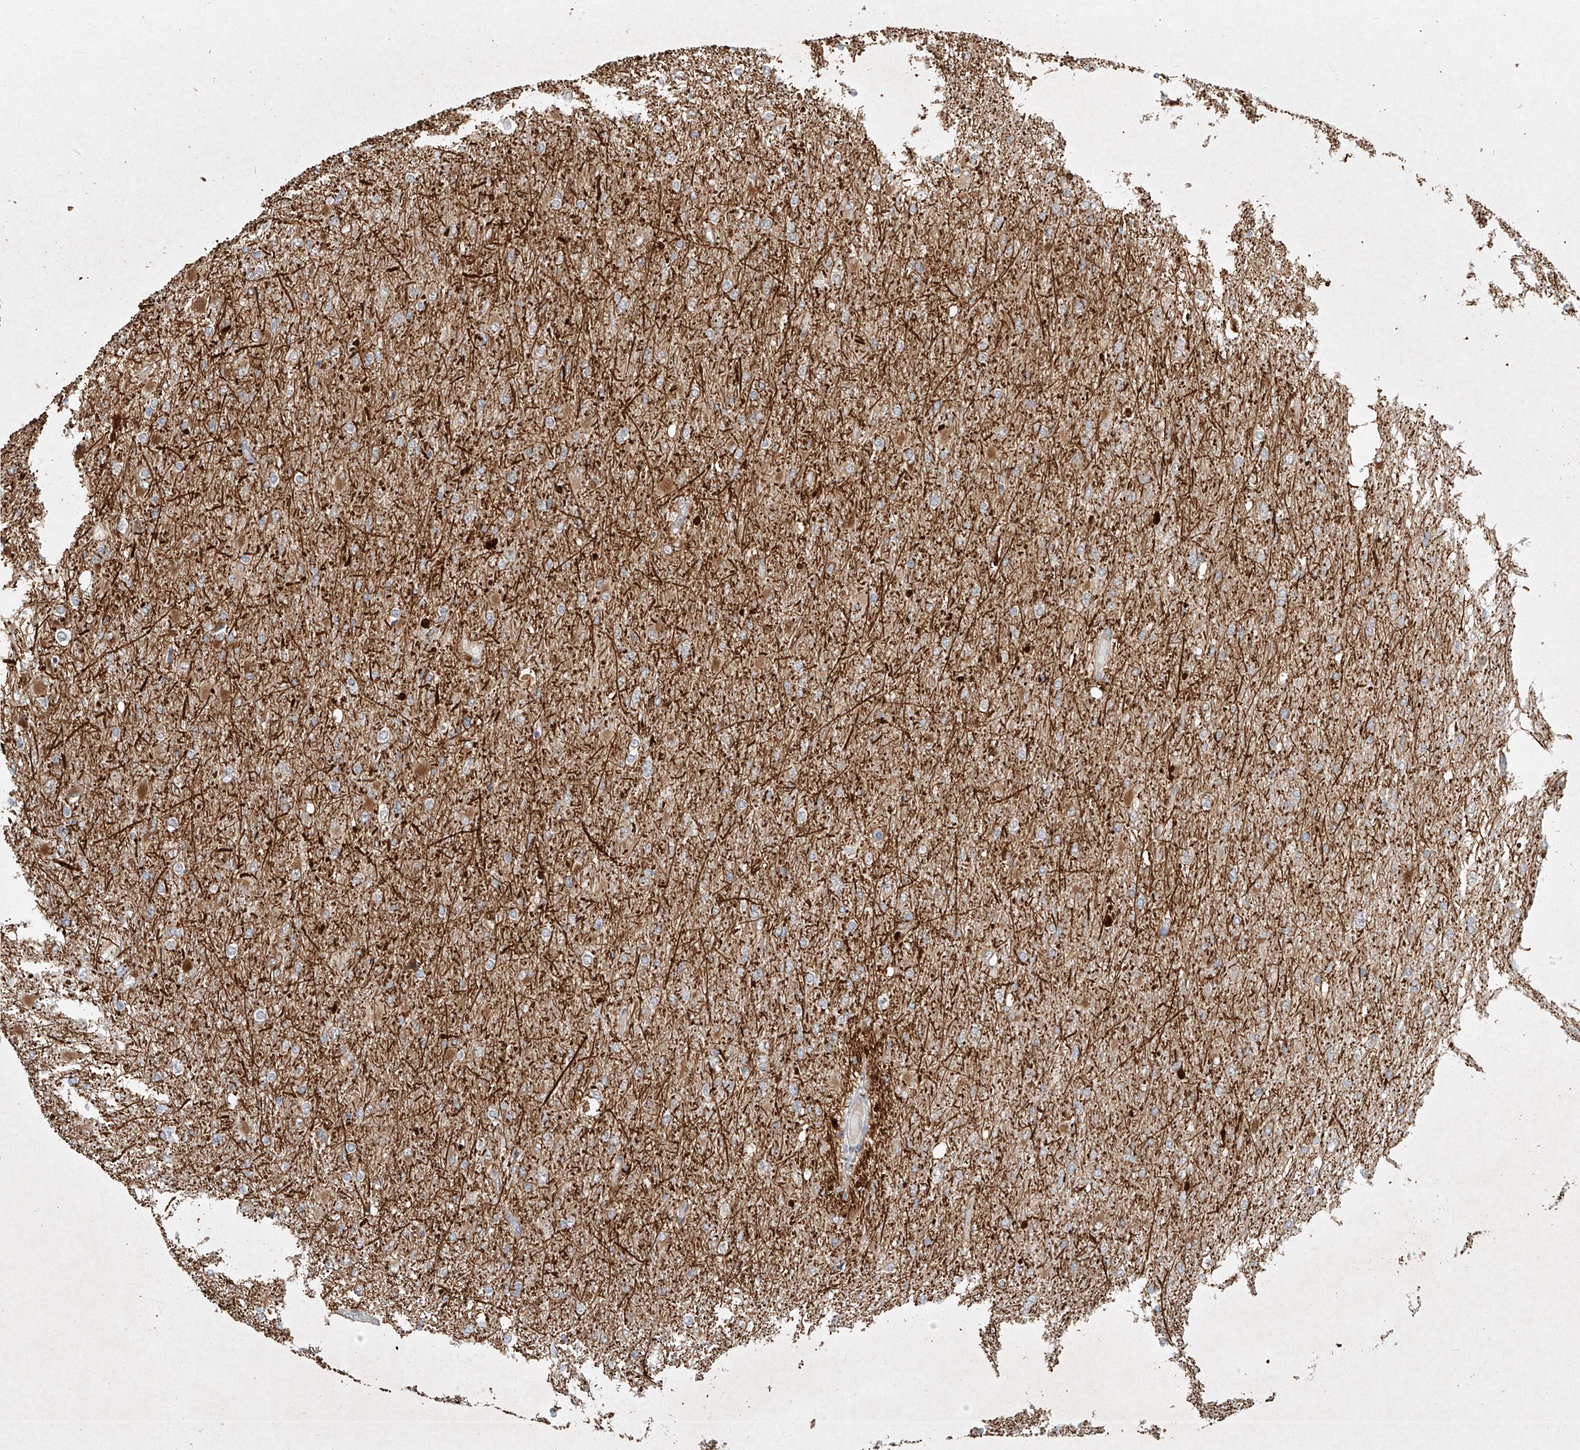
{"staining": {"intensity": "moderate", "quantity": "25%-75%", "location": "cytoplasmic/membranous"}, "tissue": "glioma", "cell_type": "Tumor cells", "image_type": "cancer", "snomed": [{"axis": "morphology", "description": "Glioma, malignant, High grade"}, {"axis": "topography", "description": "Cerebral cortex"}], "caption": "High-grade glioma (malignant) stained with IHC demonstrates moderate cytoplasmic/membranous expression in about 25%-75% of tumor cells.", "gene": "TASP1", "patient": {"sex": "female", "age": 36}}